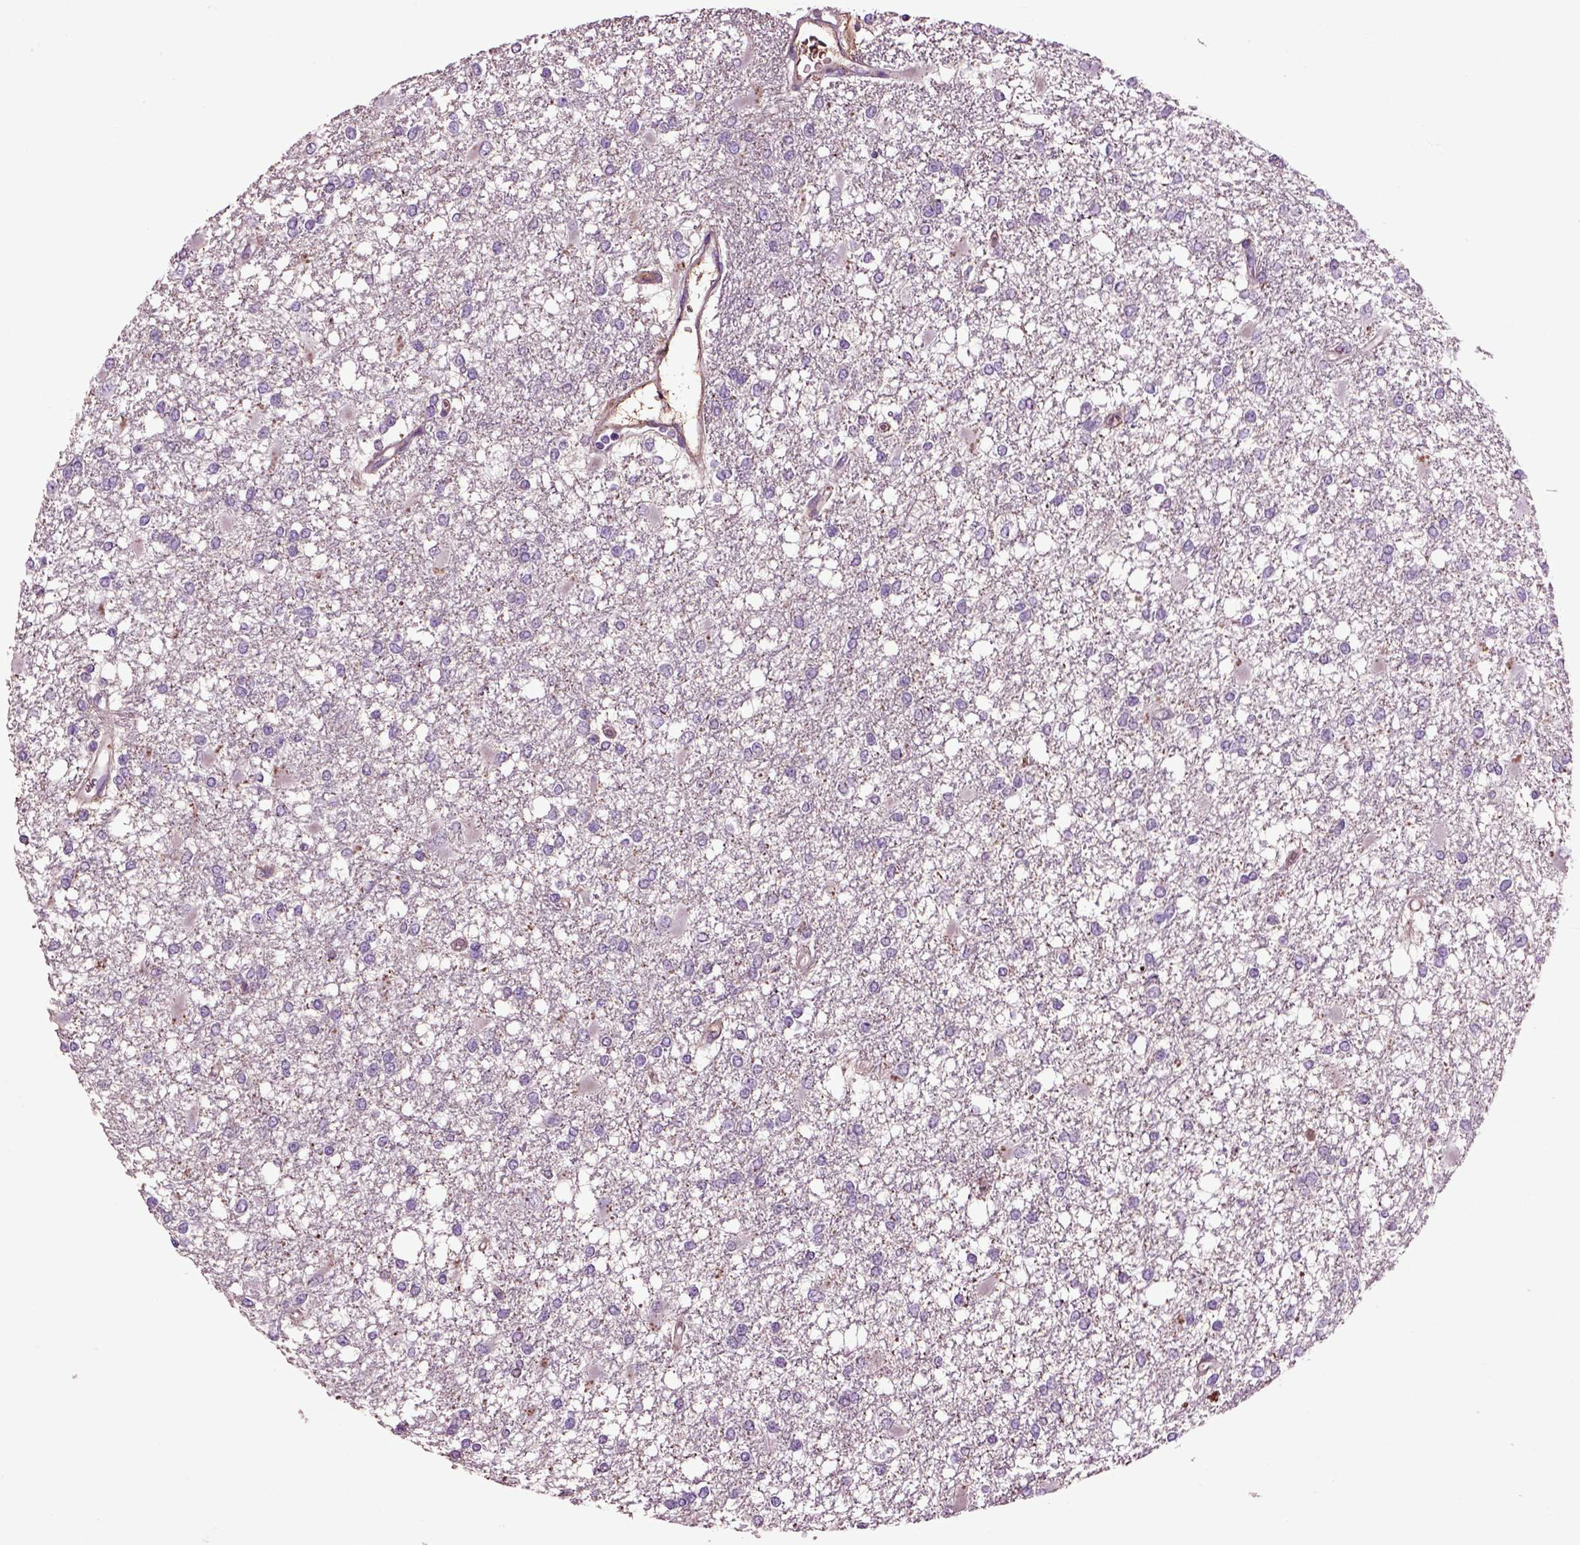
{"staining": {"intensity": "negative", "quantity": "none", "location": "none"}, "tissue": "glioma", "cell_type": "Tumor cells", "image_type": "cancer", "snomed": [{"axis": "morphology", "description": "Glioma, malignant, High grade"}, {"axis": "topography", "description": "Cerebral cortex"}], "caption": "DAB immunohistochemical staining of human glioma exhibits no significant positivity in tumor cells.", "gene": "SPON1", "patient": {"sex": "male", "age": 79}}